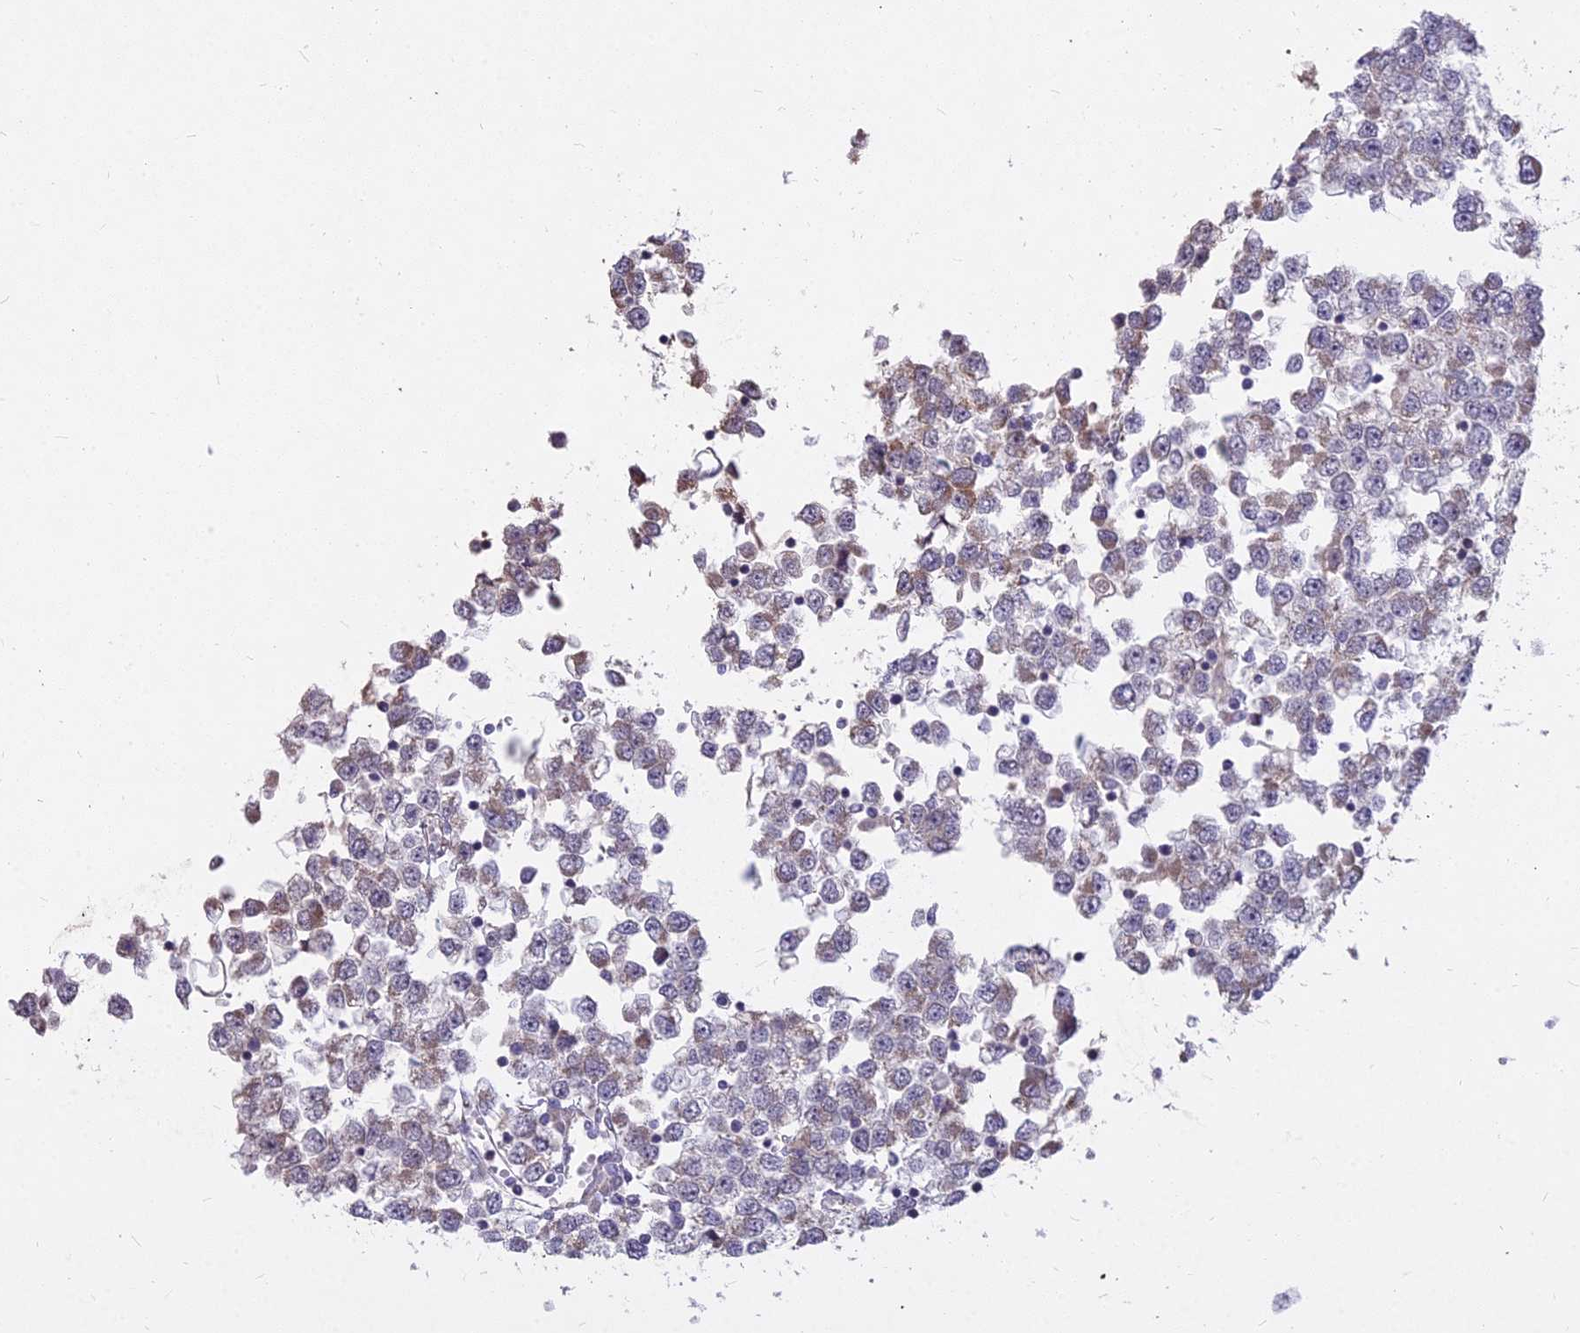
{"staining": {"intensity": "weak", "quantity": "<25%", "location": "cytoplasmic/membranous"}, "tissue": "testis cancer", "cell_type": "Tumor cells", "image_type": "cancer", "snomed": [{"axis": "morphology", "description": "Seminoma, NOS"}, {"axis": "topography", "description": "Testis"}], "caption": "Protein analysis of testis cancer (seminoma) reveals no significant positivity in tumor cells.", "gene": "MICU2", "patient": {"sex": "male", "age": 65}}